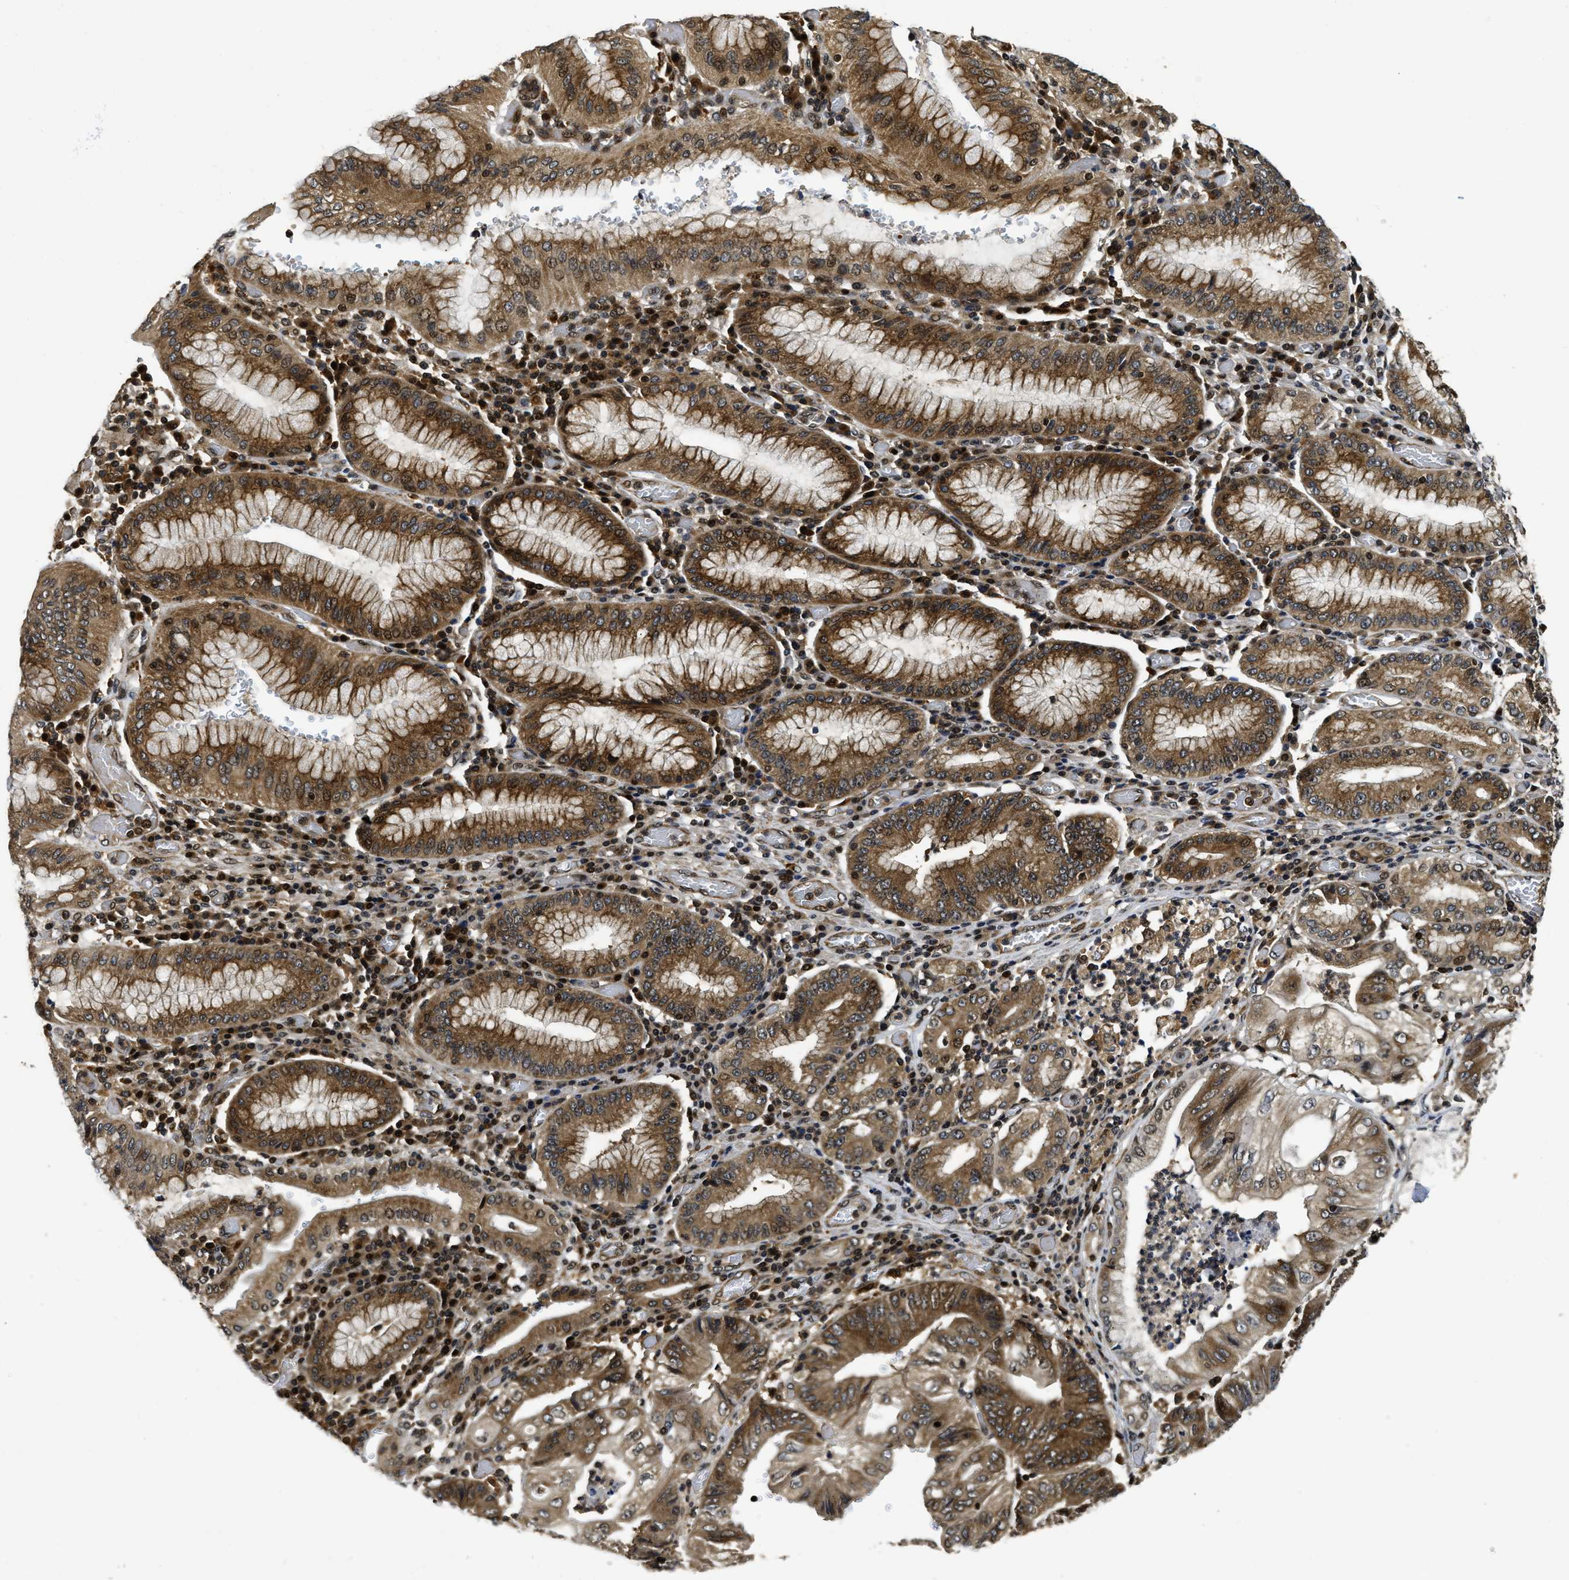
{"staining": {"intensity": "strong", "quantity": ">75%", "location": "cytoplasmic/membranous"}, "tissue": "stomach cancer", "cell_type": "Tumor cells", "image_type": "cancer", "snomed": [{"axis": "morphology", "description": "Adenocarcinoma, NOS"}, {"axis": "topography", "description": "Stomach"}], "caption": "Human stomach cancer stained for a protein (brown) reveals strong cytoplasmic/membranous positive expression in approximately >75% of tumor cells.", "gene": "ADSL", "patient": {"sex": "female", "age": 73}}